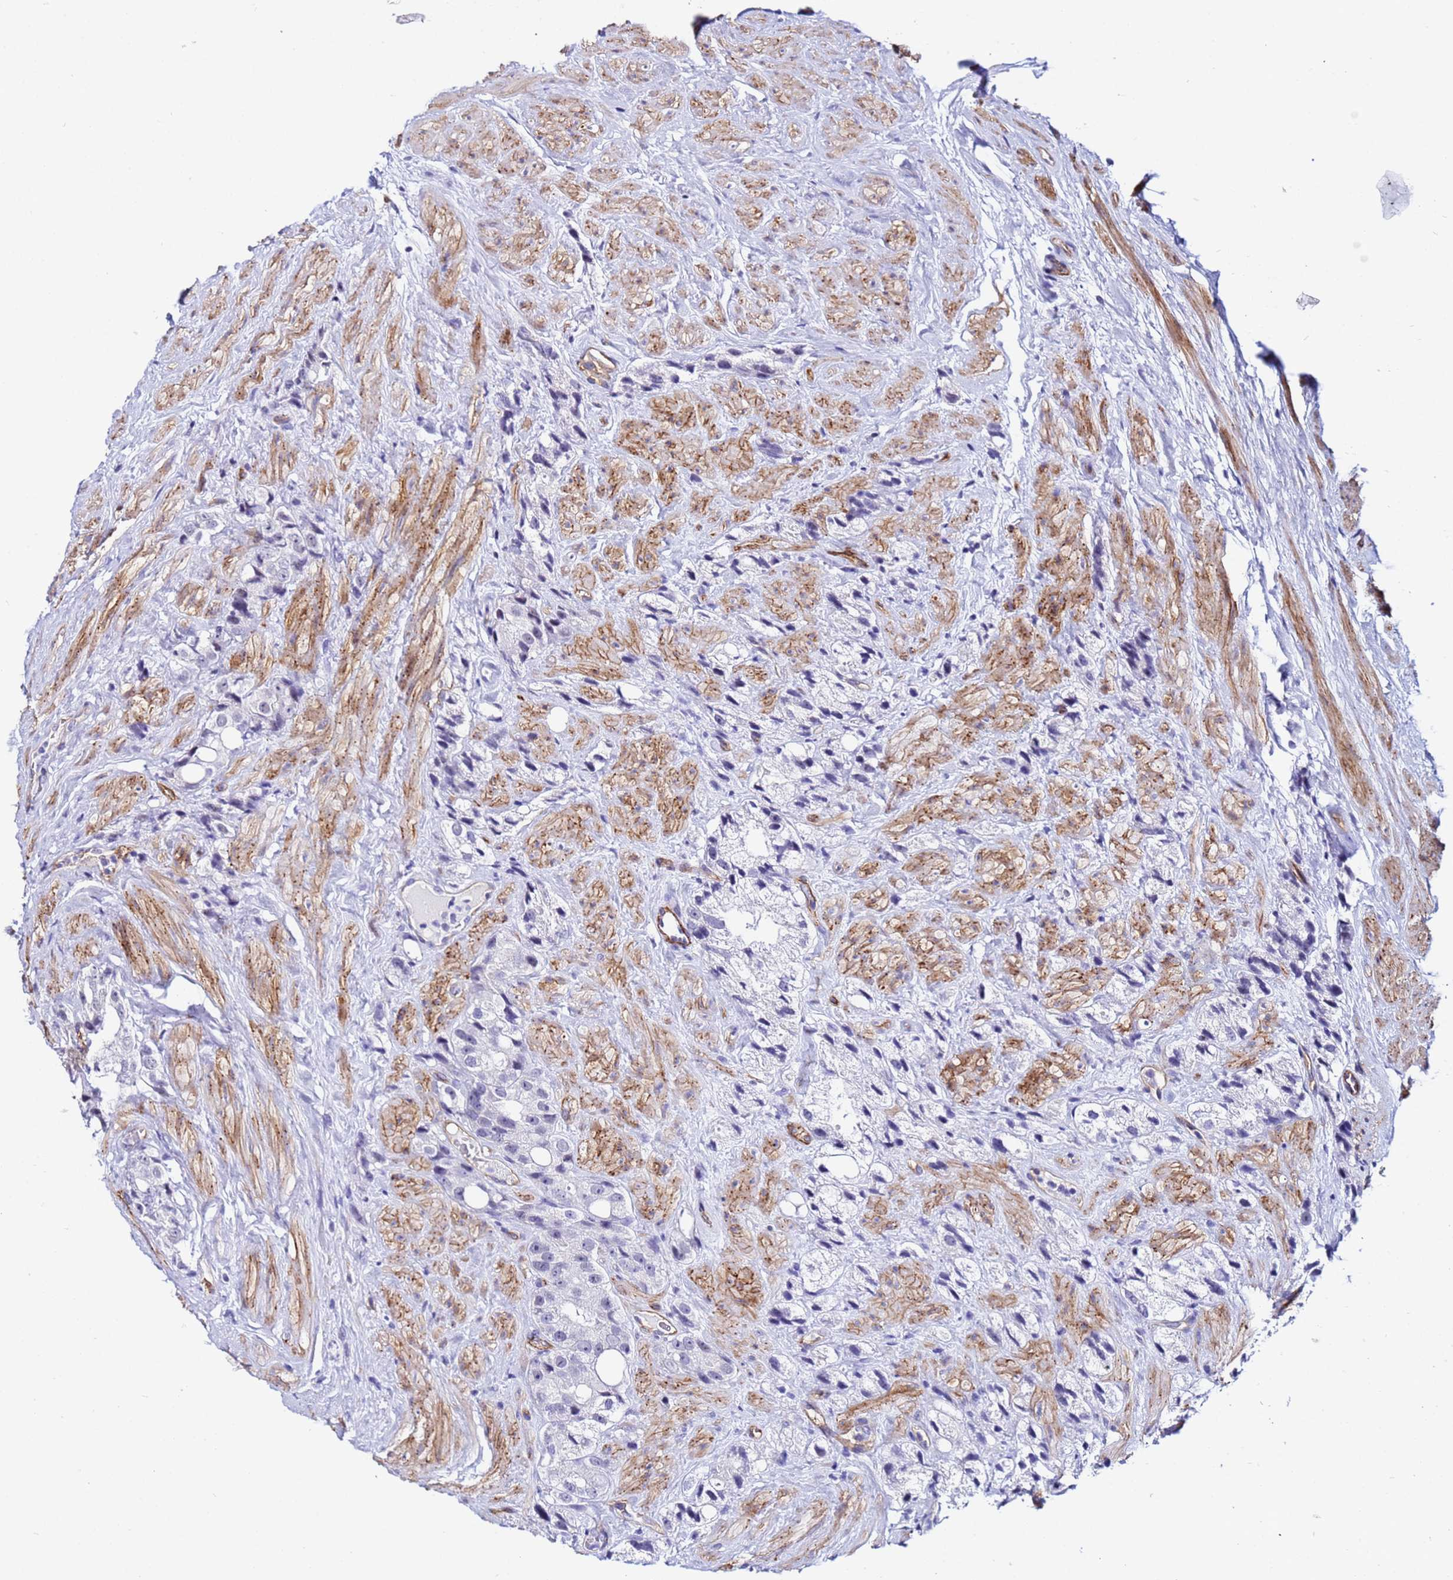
{"staining": {"intensity": "negative", "quantity": "none", "location": "none"}, "tissue": "prostate cancer", "cell_type": "Tumor cells", "image_type": "cancer", "snomed": [{"axis": "morphology", "description": "Adenocarcinoma, NOS"}, {"axis": "topography", "description": "Prostate"}], "caption": "Immunohistochemistry histopathology image of neoplastic tissue: human prostate adenocarcinoma stained with DAB (3,3'-diaminobenzidine) reveals no significant protein positivity in tumor cells.", "gene": "DEFB104A", "patient": {"sex": "male", "age": 79}}